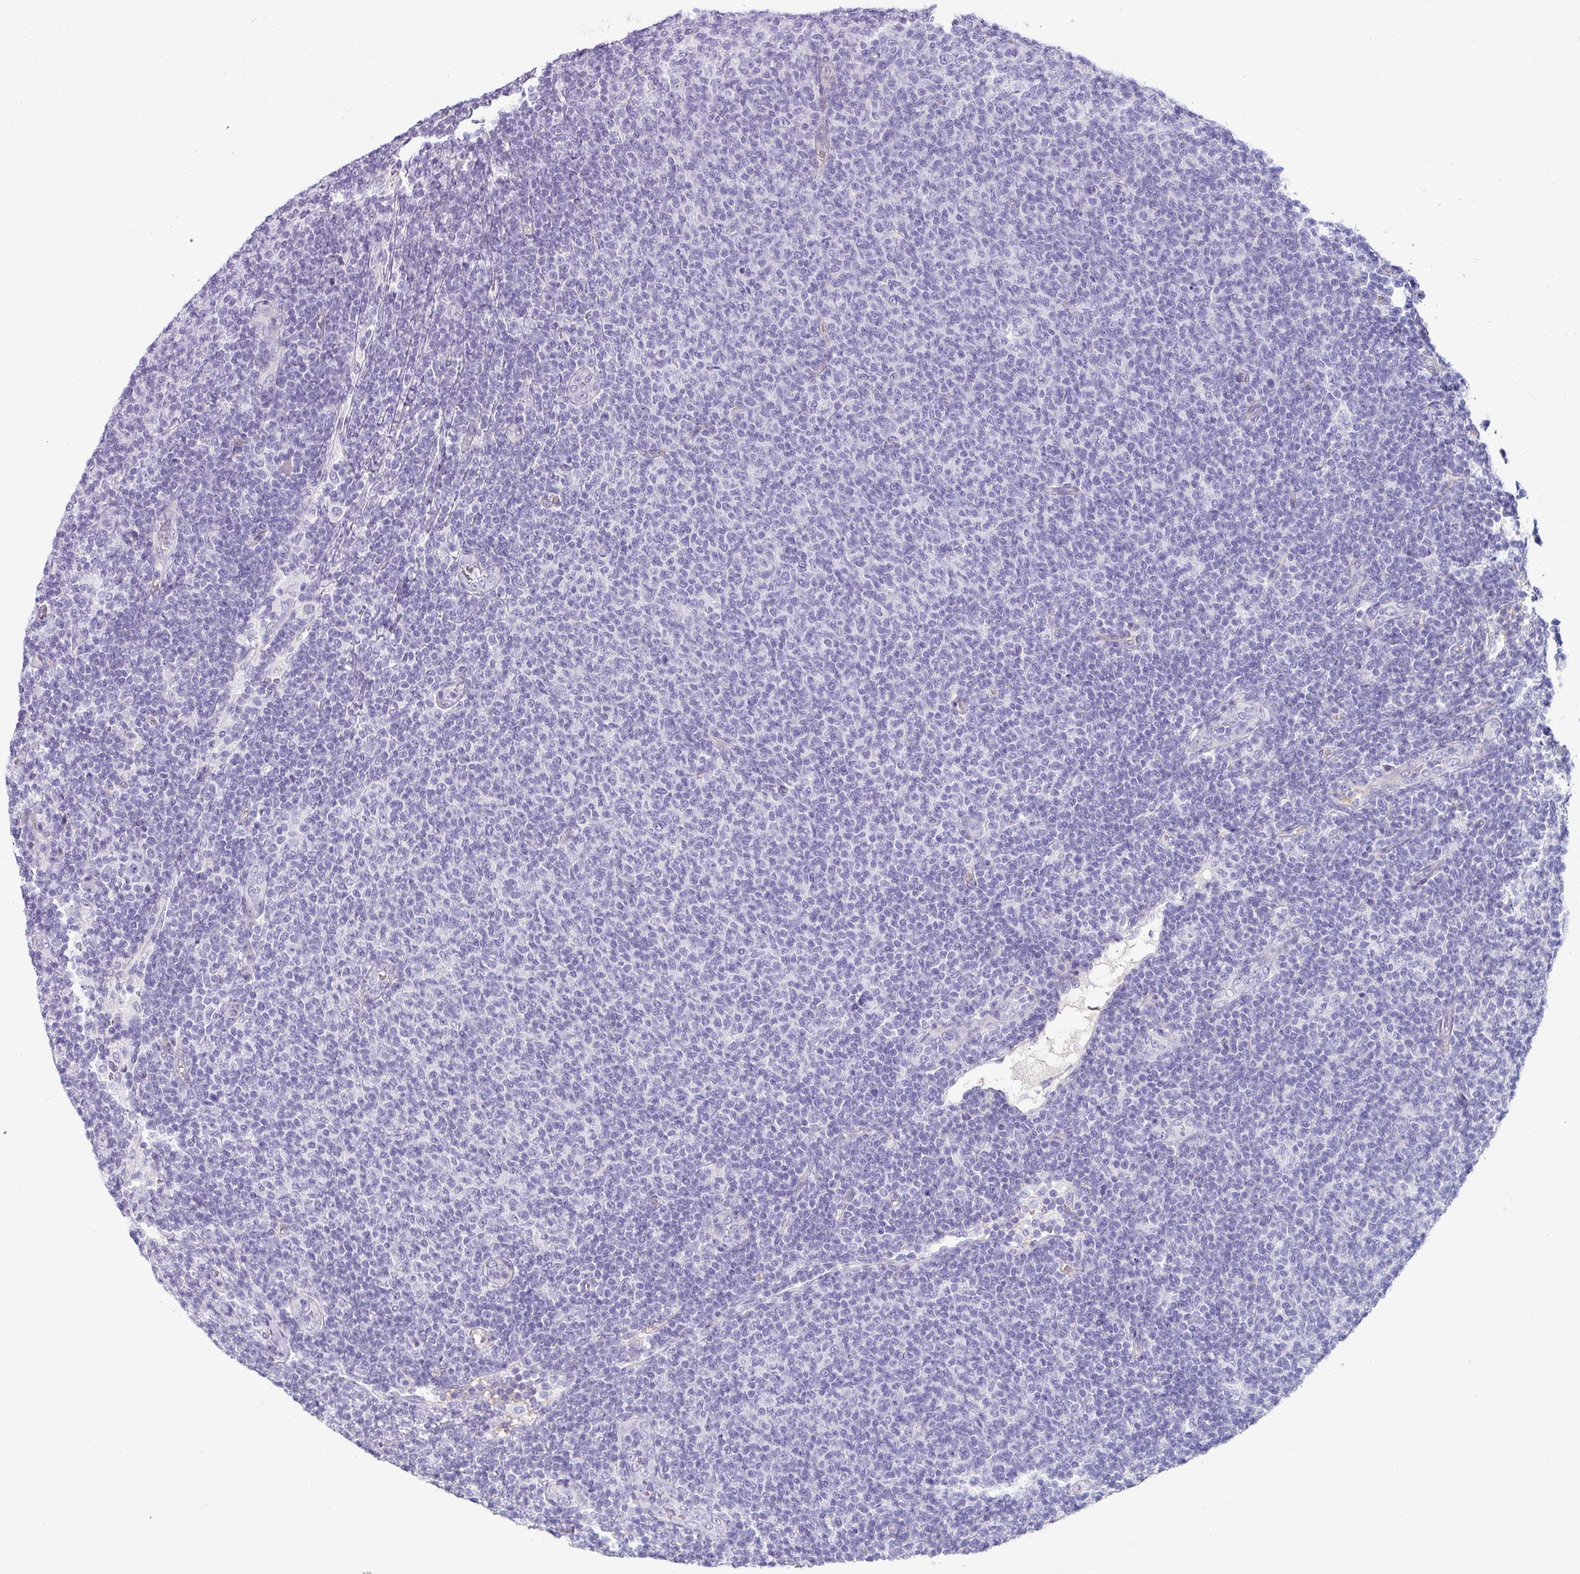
{"staining": {"intensity": "negative", "quantity": "none", "location": "none"}, "tissue": "lymphoma", "cell_type": "Tumor cells", "image_type": "cancer", "snomed": [{"axis": "morphology", "description": "Malignant lymphoma, non-Hodgkin's type, Low grade"}, {"axis": "topography", "description": "Lymph node"}], "caption": "A micrograph of lymphoma stained for a protein shows no brown staining in tumor cells. (DAB immunohistochemistry, high magnification).", "gene": "VCX2", "patient": {"sex": "male", "age": 66}}